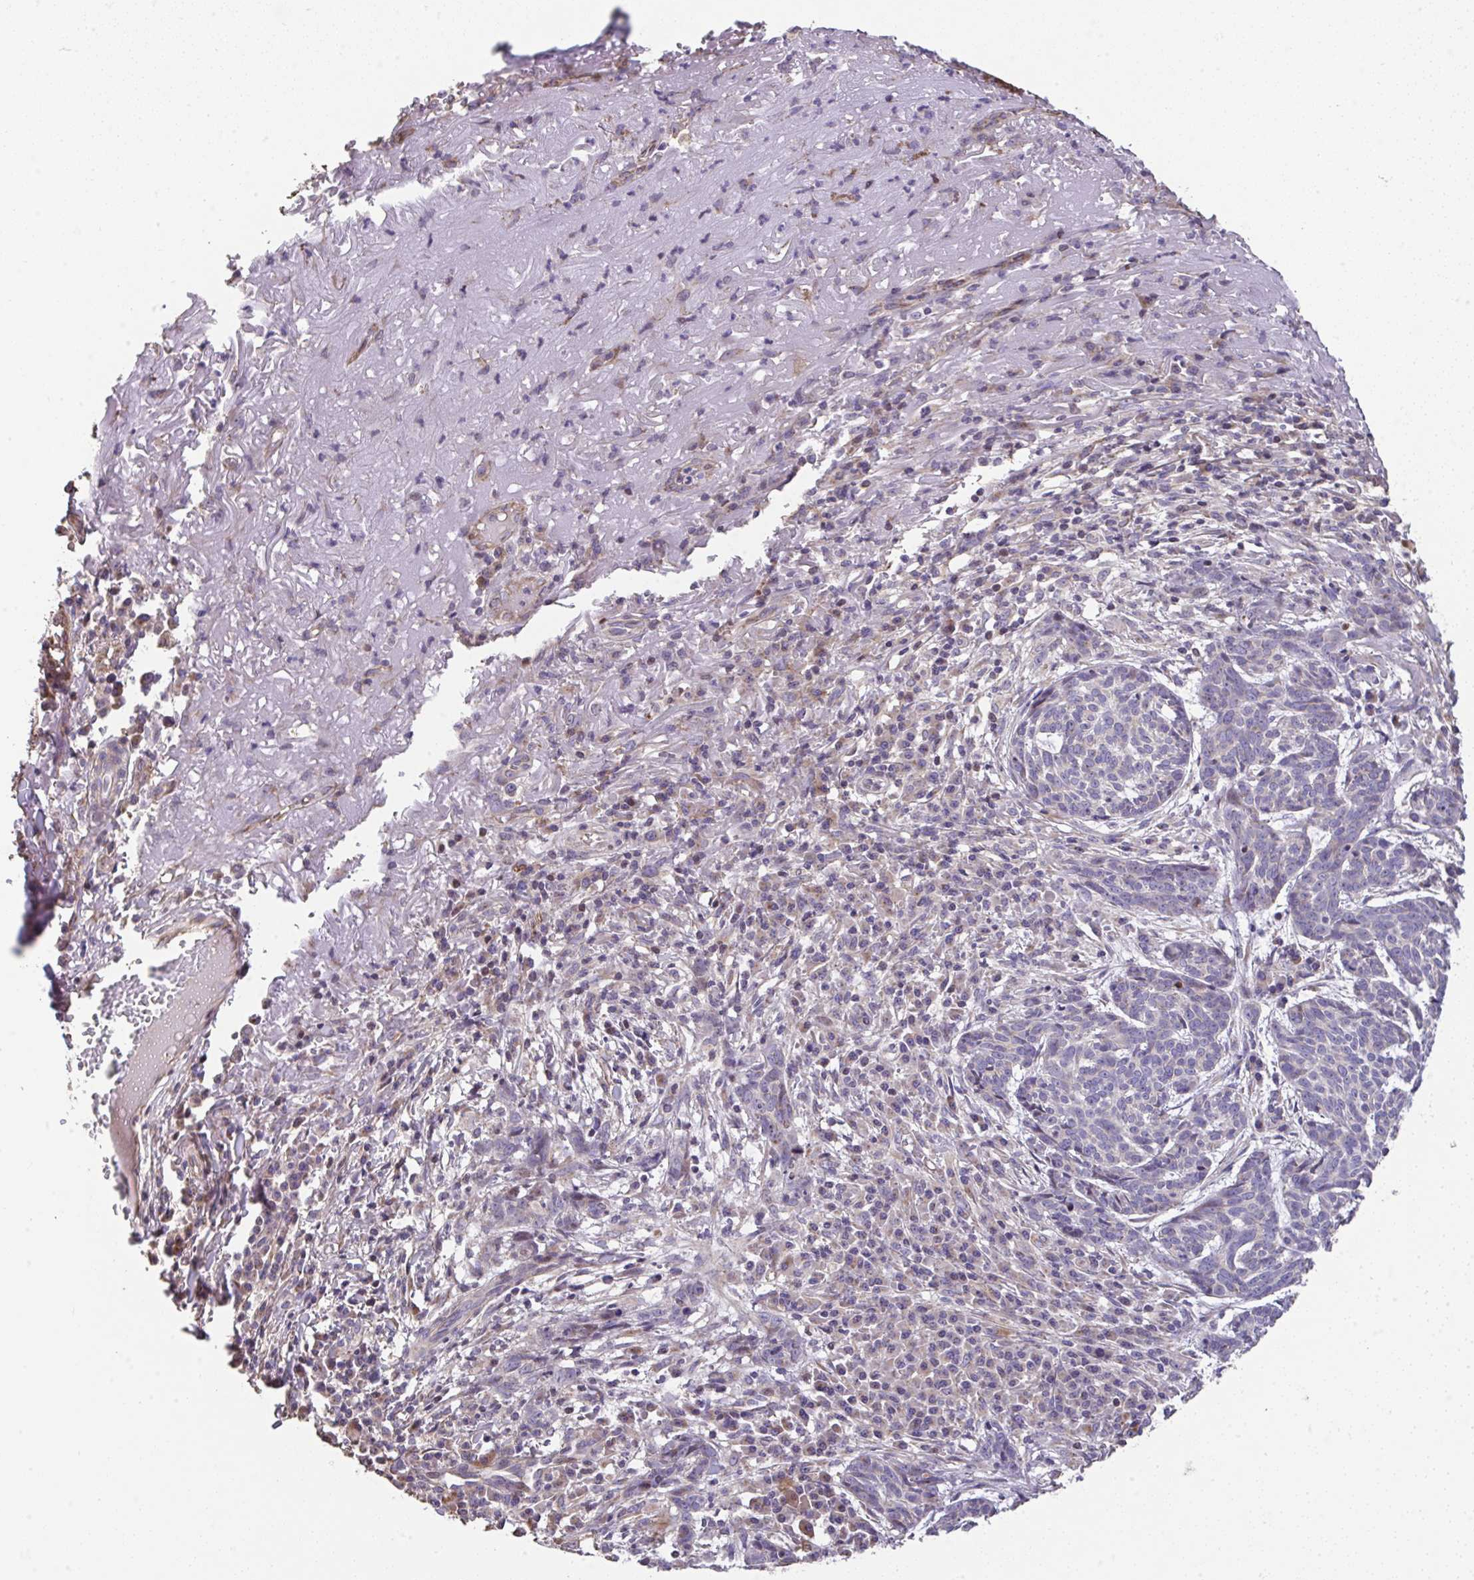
{"staining": {"intensity": "negative", "quantity": "none", "location": "none"}, "tissue": "skin cancer", "cell_type": "Tumor cells", "image_type": "cancer", "snomed": [{"axis": "morphology", "description": "Basal cell carcinoma"}, {"axis": "topography", "description": "Skin"}], "caption": "High magnification brightfield microscopy of basal cell carcinoma (skin) stained with DAB (brown) and counterstained with hematoxylin (blue): tumor cells show no significant staining.", "gene": "RUNDC3B", "patient": {"sex": "female", "age": 93}}